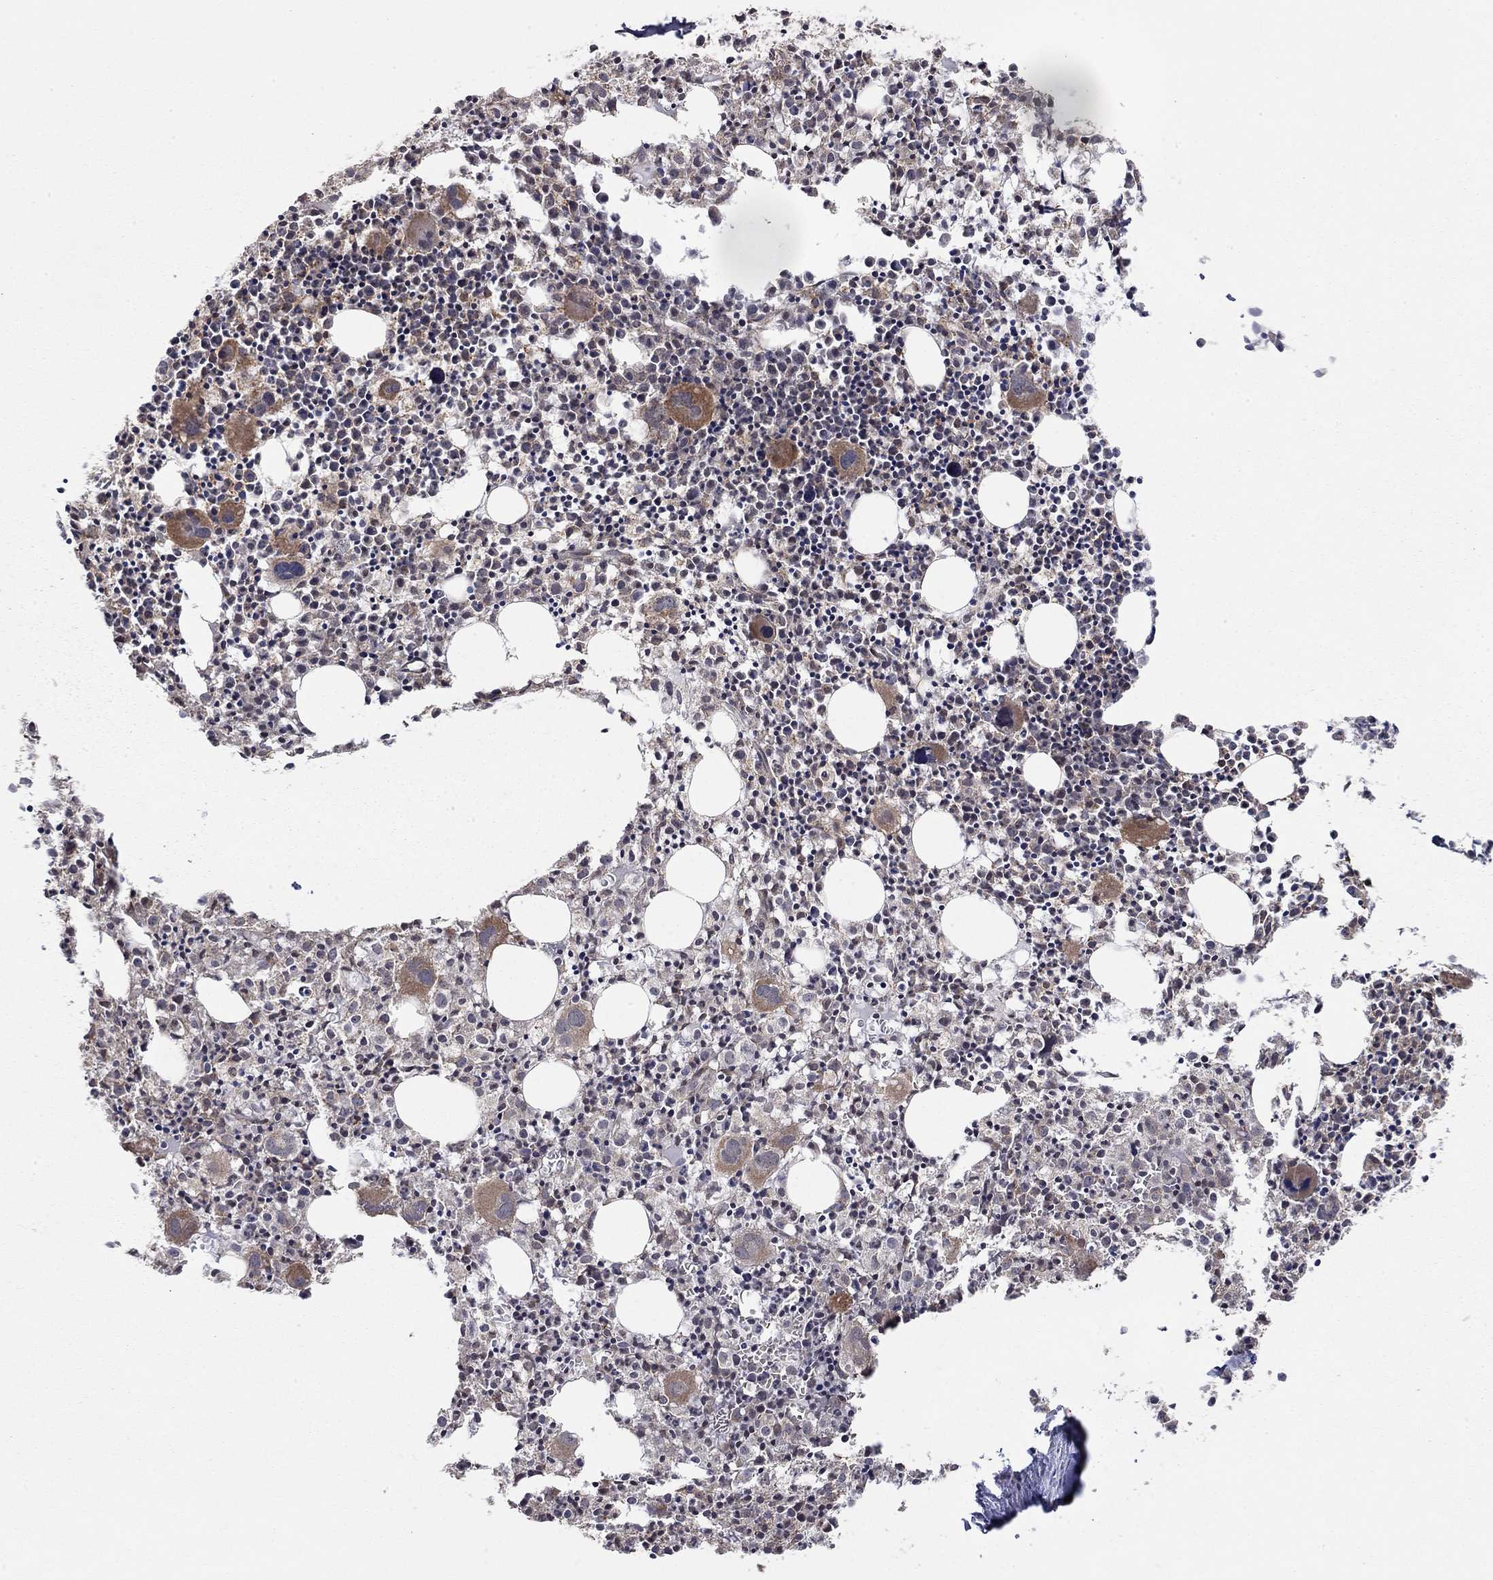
{"staining": {"intensity": "moderate", "quantity": "25%-75%", "location": "cytoplasmic/membranous"}, "tissue": "bone marrow", "cell_type": "Hematopoietic cells", "image_type": "normal", "snomed": [{"axis": "morphology", "description": "Normal tissue, NOS"}, {"axis": "morphology", "description": "Inflammation, NOS"}, {"axis": "topography", "description": "Bone marrow"}], "caption": "Protein analysis of normal bone marrow shows moderate cytoplasmic/membranous expression in approximately 25%-75% of hematopoietic cells.", "gene": "TDP1", "patient": {"sex": "male", "age": 3}}